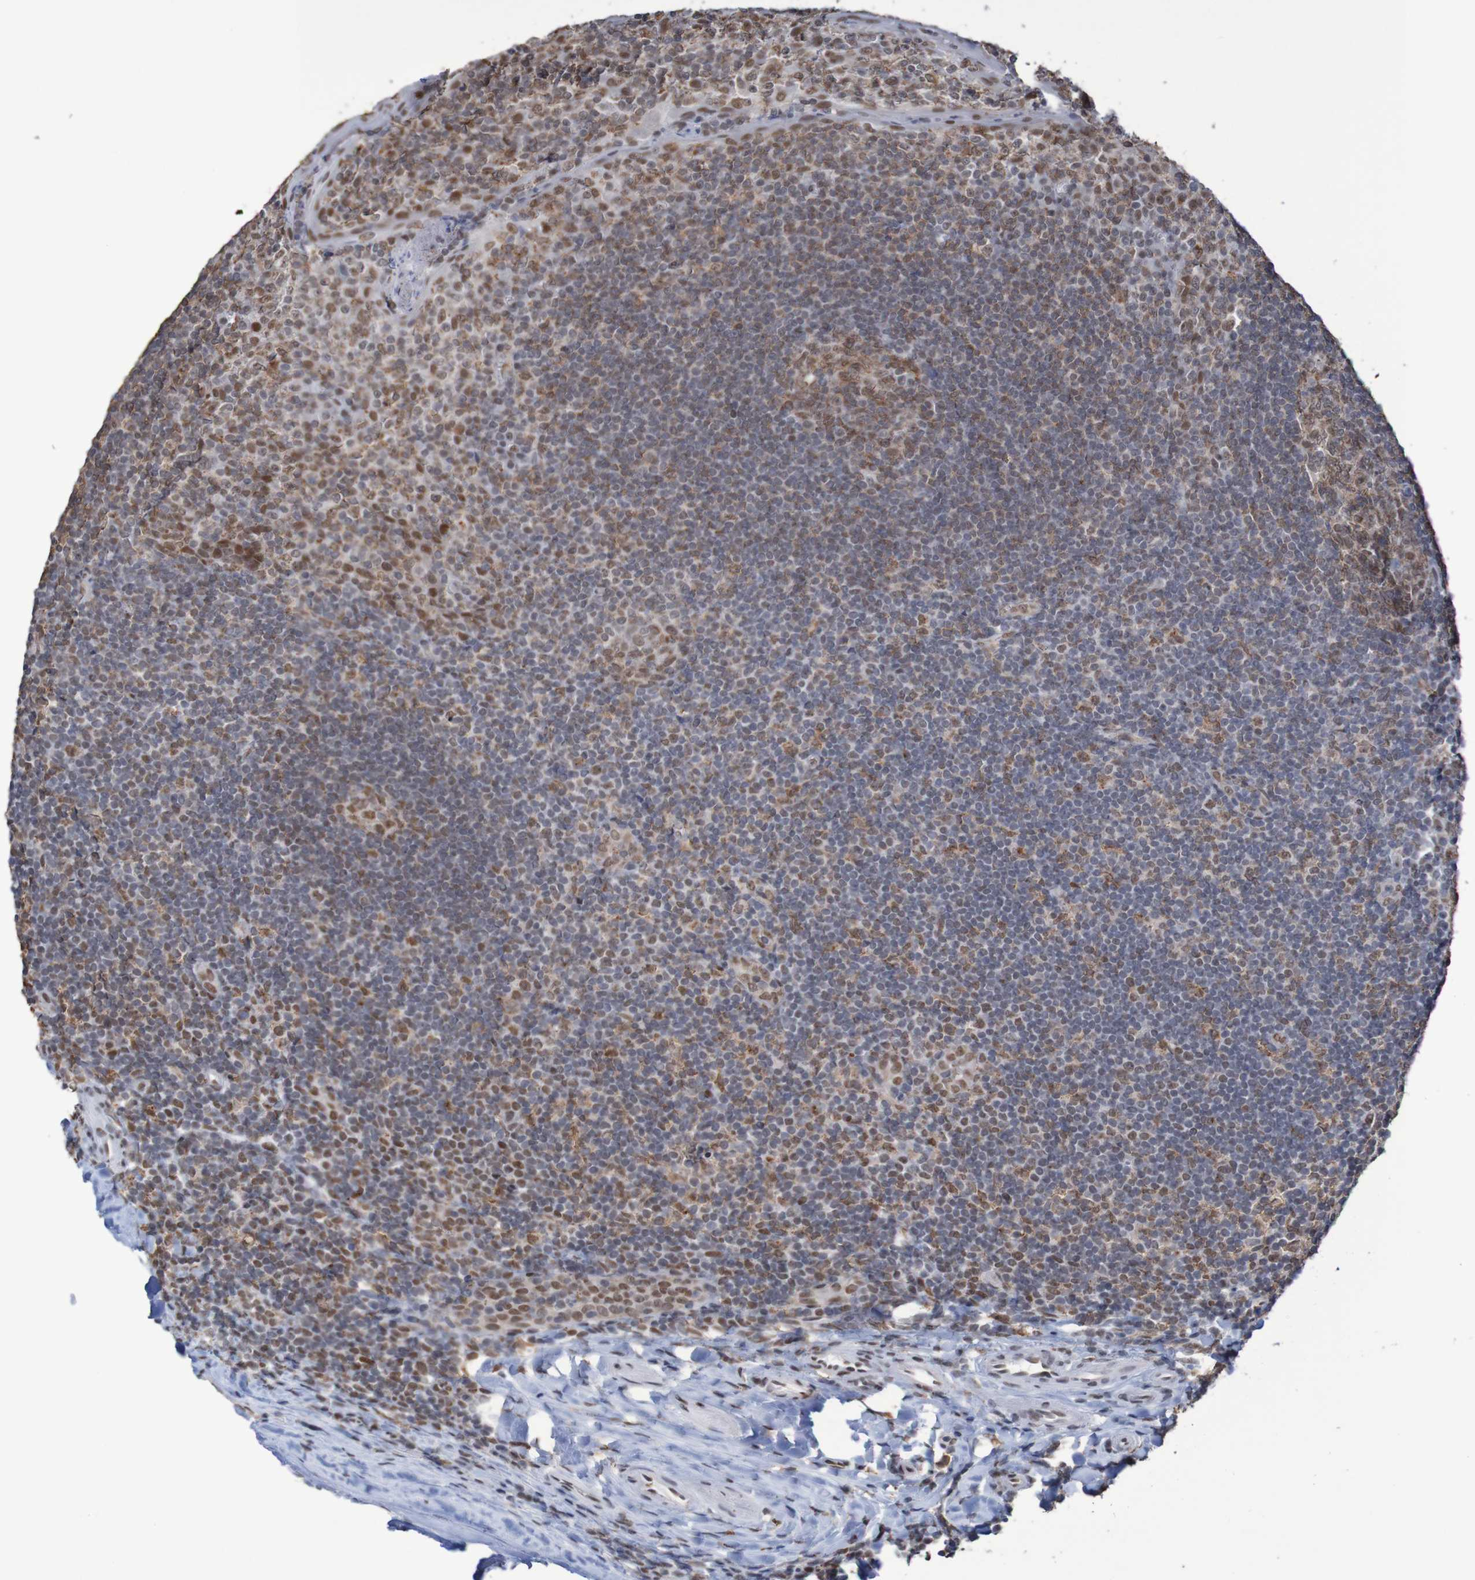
{"staining": {"intensity": "weak", "quantity": ">75%", "location": "nuclear"}, "tissue": "tonsil", "cell_type": "Germinal center cells", "image_type": "normal", "snomed": [{"axis": "morphology", "description": "Normal tissue, NOS"}, {"axis": "topography", "description": "Tonsil"}], "caption": "Tonsil stained with DAB (3,3'-diaminobenzidine) immunohistochemistry reveals low levels of weak nuclear staining in about >75% of germinal center cells.", "gene": "MRTFB", "patient": {"sex": "male", "age": 37}}